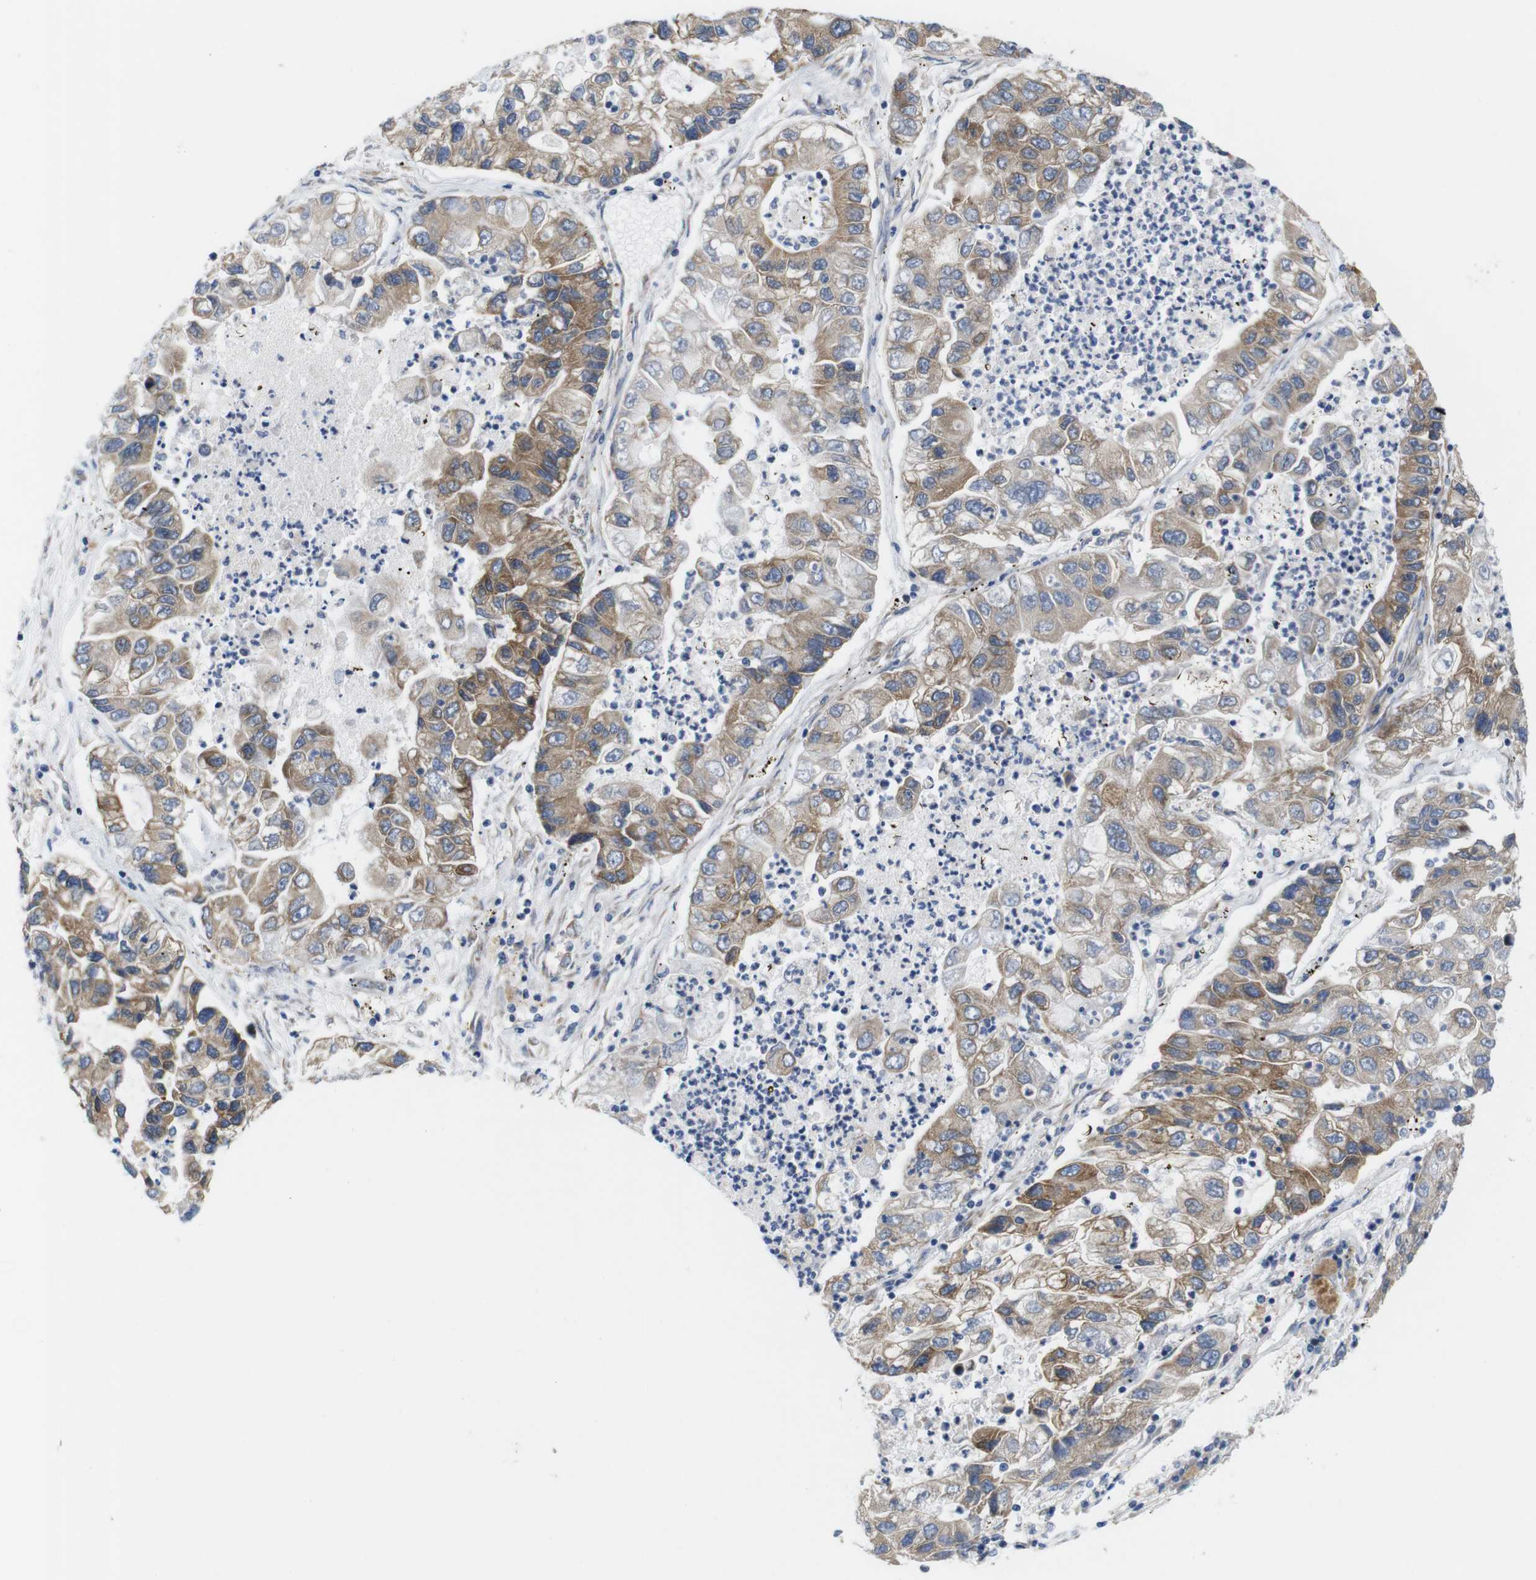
{"staining": {"intensity": "moderate", "quantity": ">75%", "location": "cytoplasmic/membranous"}, "tissue": "lung cancer", "cell_type": "Tumor cells", "image_type": "cancer", "snomed": [{"axis": "morphology", "description": "Adenocarcinoma, NOS"}, {"axis": "topography", "description": "Lung"}], "caption": "IHC image of human lung cancer stained for a protein (brown), which reveals medium levels of moderate cytoplasmic/membranous staining in approximately >75% of tumor cells.", "gene": "HACD3", "patient": {"sex": "female", "age": 51}}